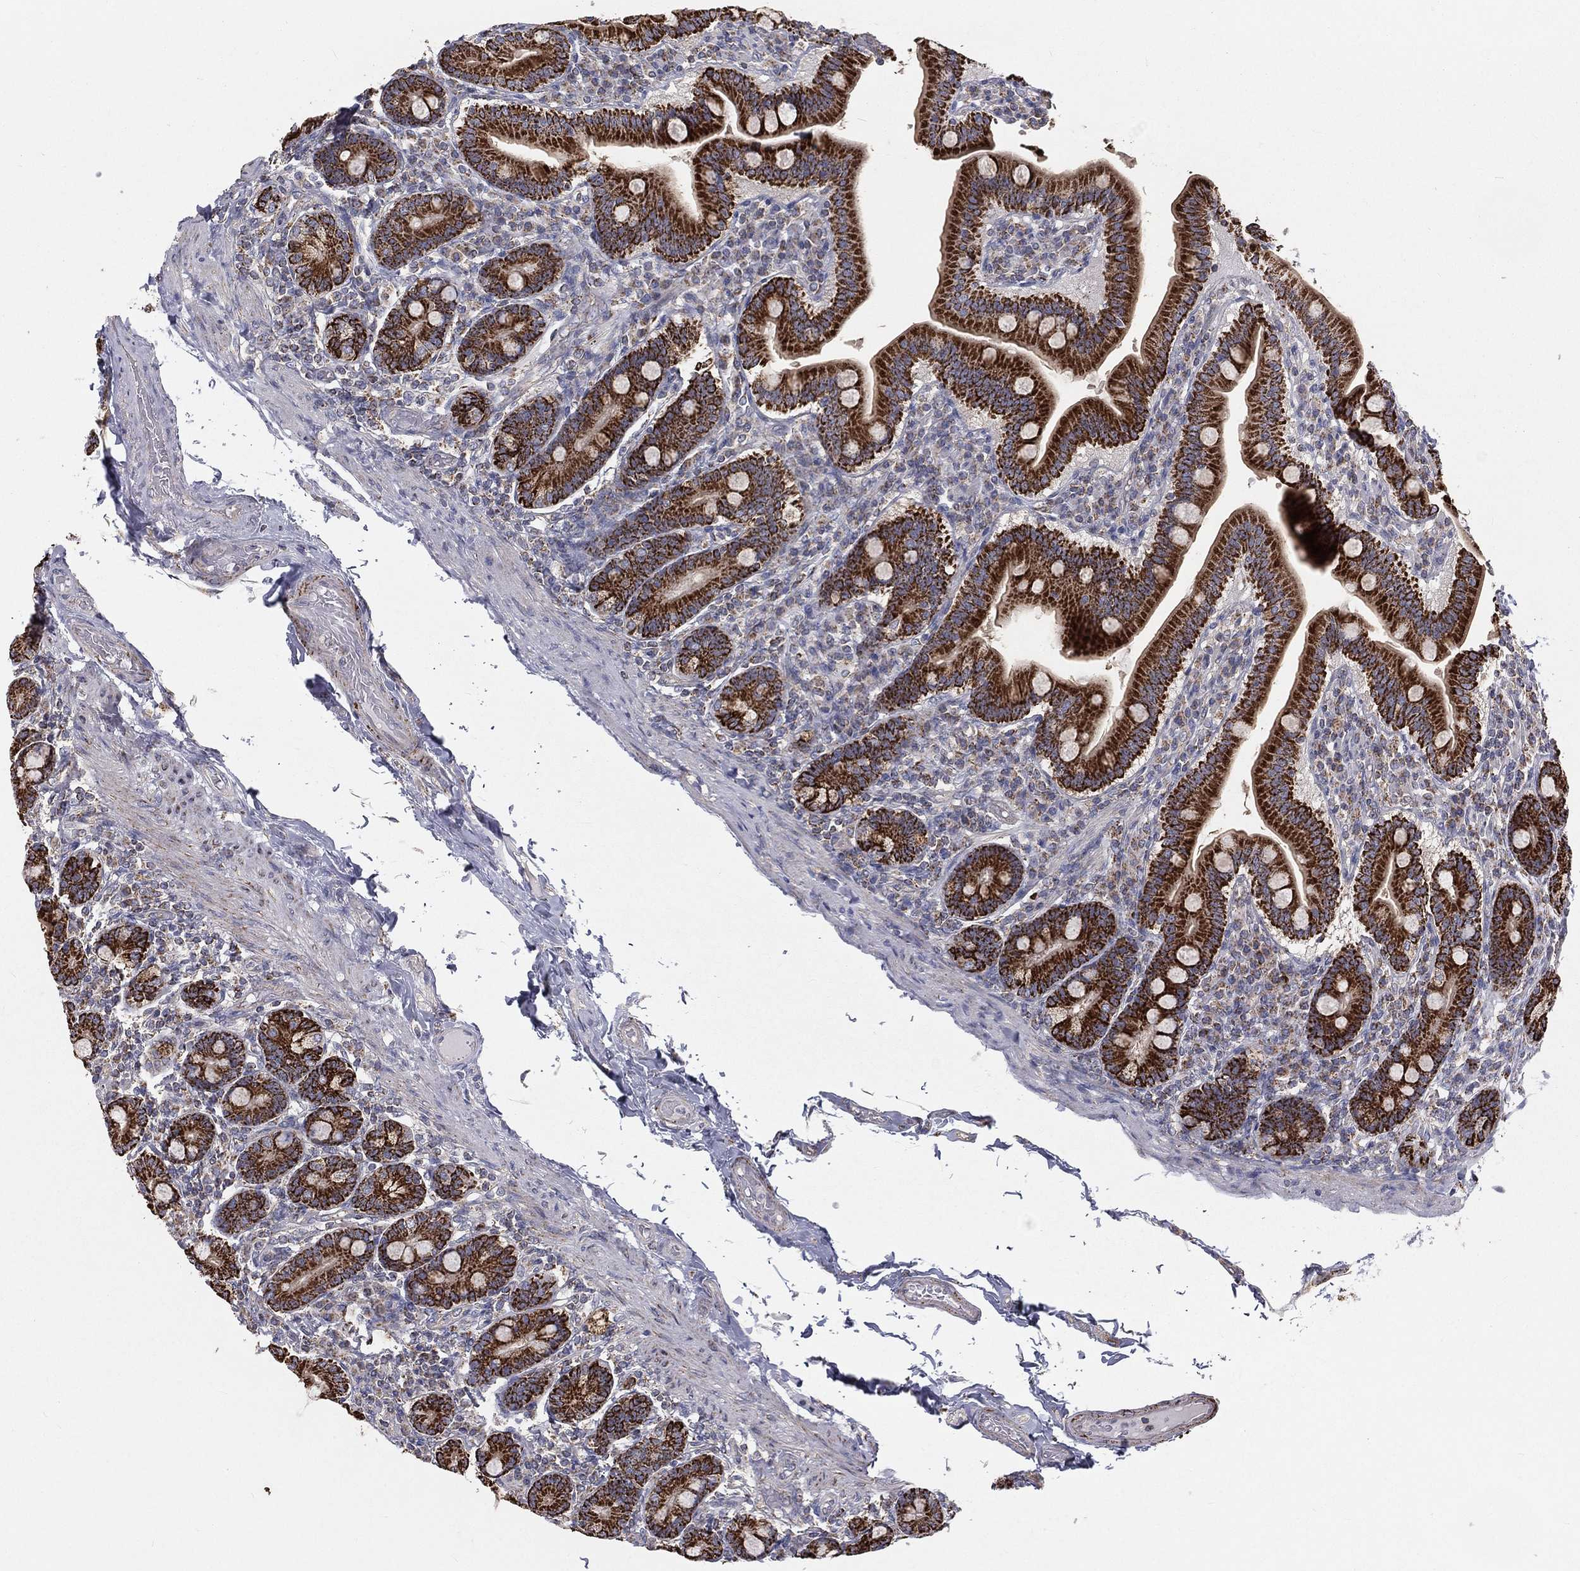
{"staining": {"intensity": "strong", "quantity": "25%-75%", "location": "cytoplasmic/membranous"}, "tissue": "small intestine", "cell_type": "Glandular cells", "image_type": "normal", "snomed": [{"axis": "morphology", "description": "Normal tissue, NOS"}, {"axis": "topography", "description": "Small intestine"}], "caption": "Small intestine was stained to show a protein in brown. There is high levels of strong cytoplasmic/membranous staining in about 25%-75% of glandular cells. (DAB = brown stain, brightfield microscopy at high magnification).", "gene": "HADH", "patient": {"sex": "male", "age": 66}}